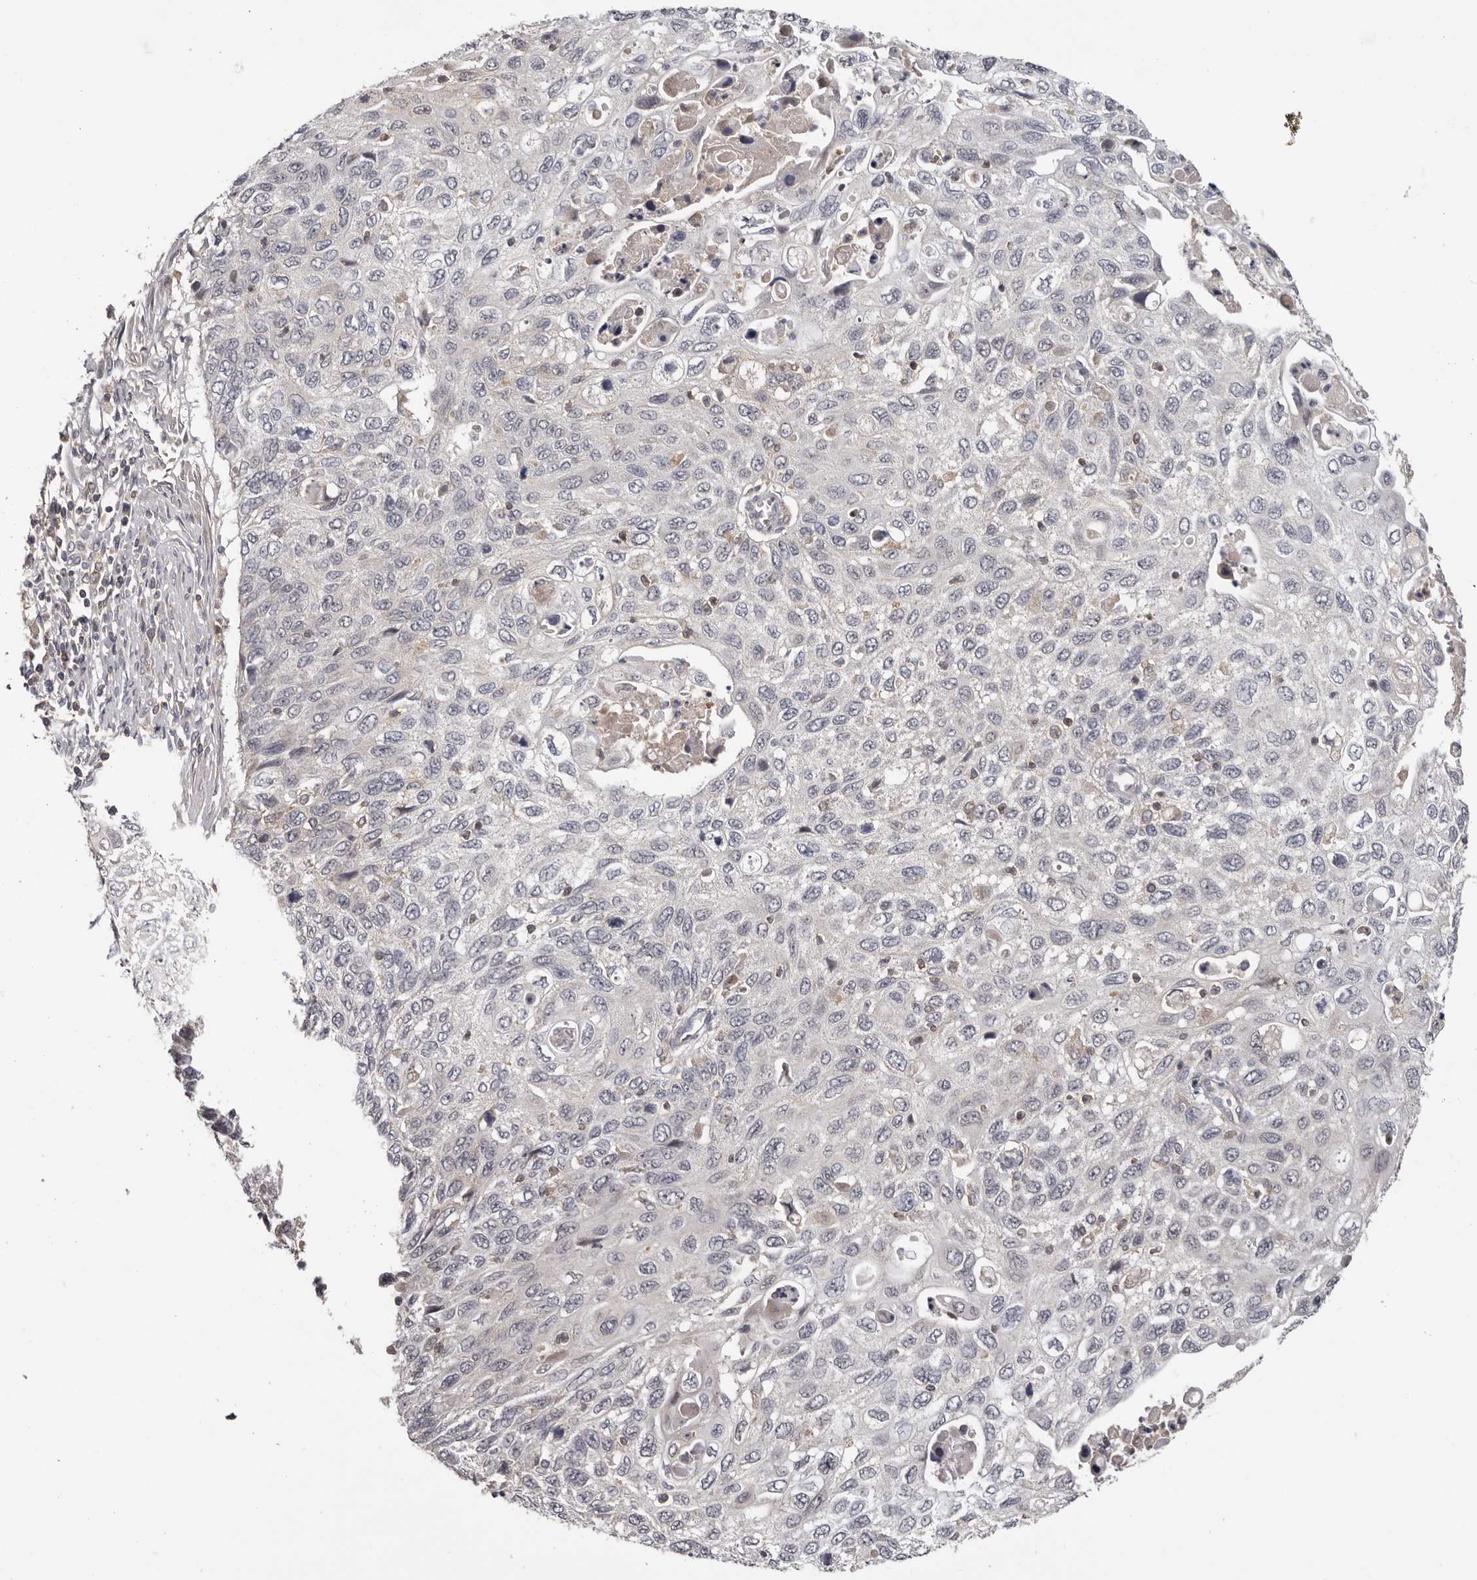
{"staining": {"intensity": "negative", "quantity": "none", "location": "none"}, "tissue": "cervical cancer", "cell_type": "Tumor cells", "image_type": "cancer", "snomed": [{"axis": "morphology", "description": "Squamous cell carcinoma, NOS"}, {"axis": "topography", "description": "Cervix"}], "caption": "Cervical cancer was stained to show a protein in brown. There is no significant positivity in tumor cells.", "gene": "ANKRD44", "patient": {"sex": "female", "age": 70}}